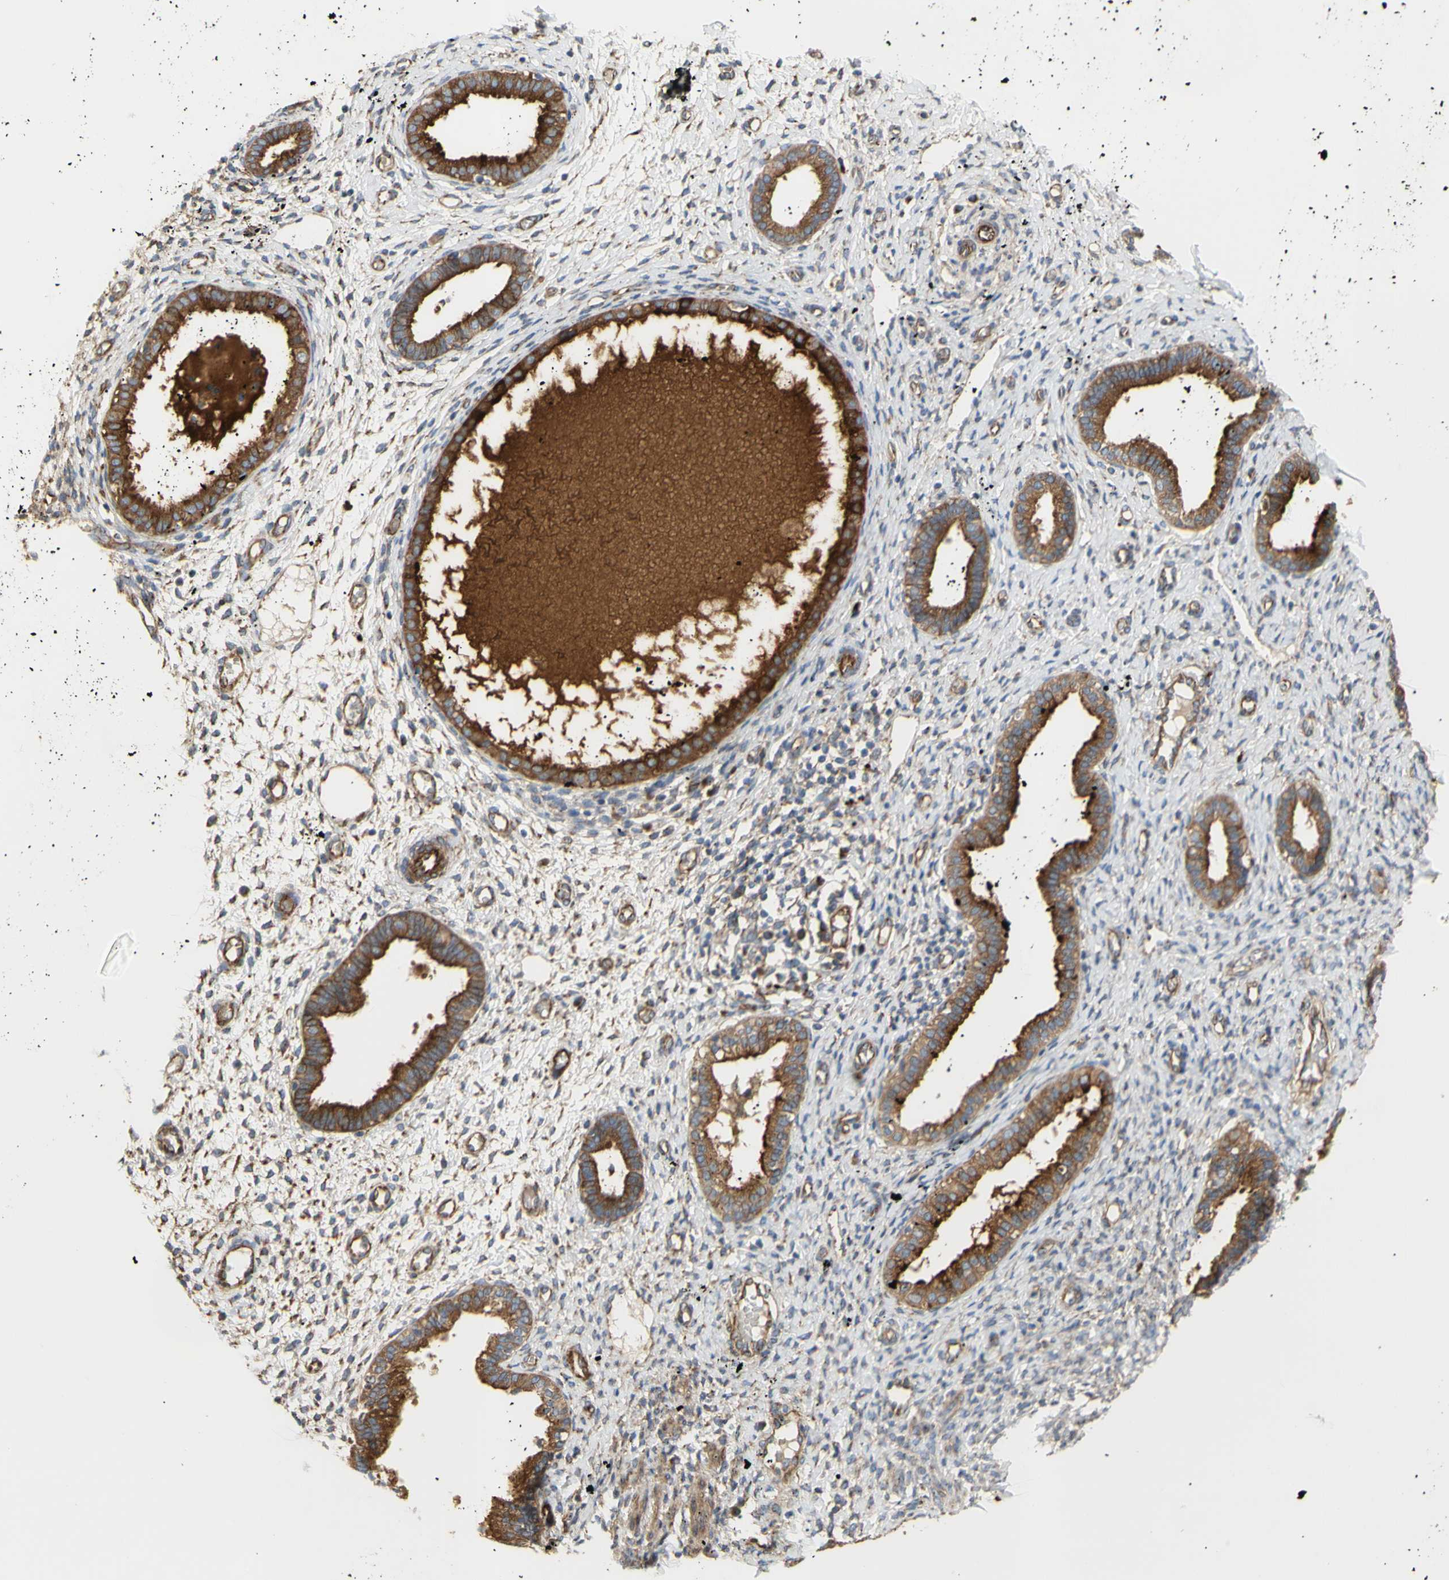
{"staining": {"intensity": "negative", "quantity": "none", "location": "none"}, "tissue": "endometrium", "cell_type": "Cells in endometrial stroma", "image_type": "normal", "snomed": [{"axis": "morphology", "description": "Normal tissue, NOS"}, {"axis": "topography", "description": "Endometrium"}], "caption": "A high-resolution image shows immunohistochemistry staining of normal endometrium, which reveals no significant positivity in cells in endometrial stroma. Brightfield microscopy of immunohistochemistry stained with DAB (3,3'-diaminobenzidine) (brown) and hematoxylin (blue), captured at high magnification.", "gene": "TUBG2", "patient": {"sex": "female", "age": 61}}